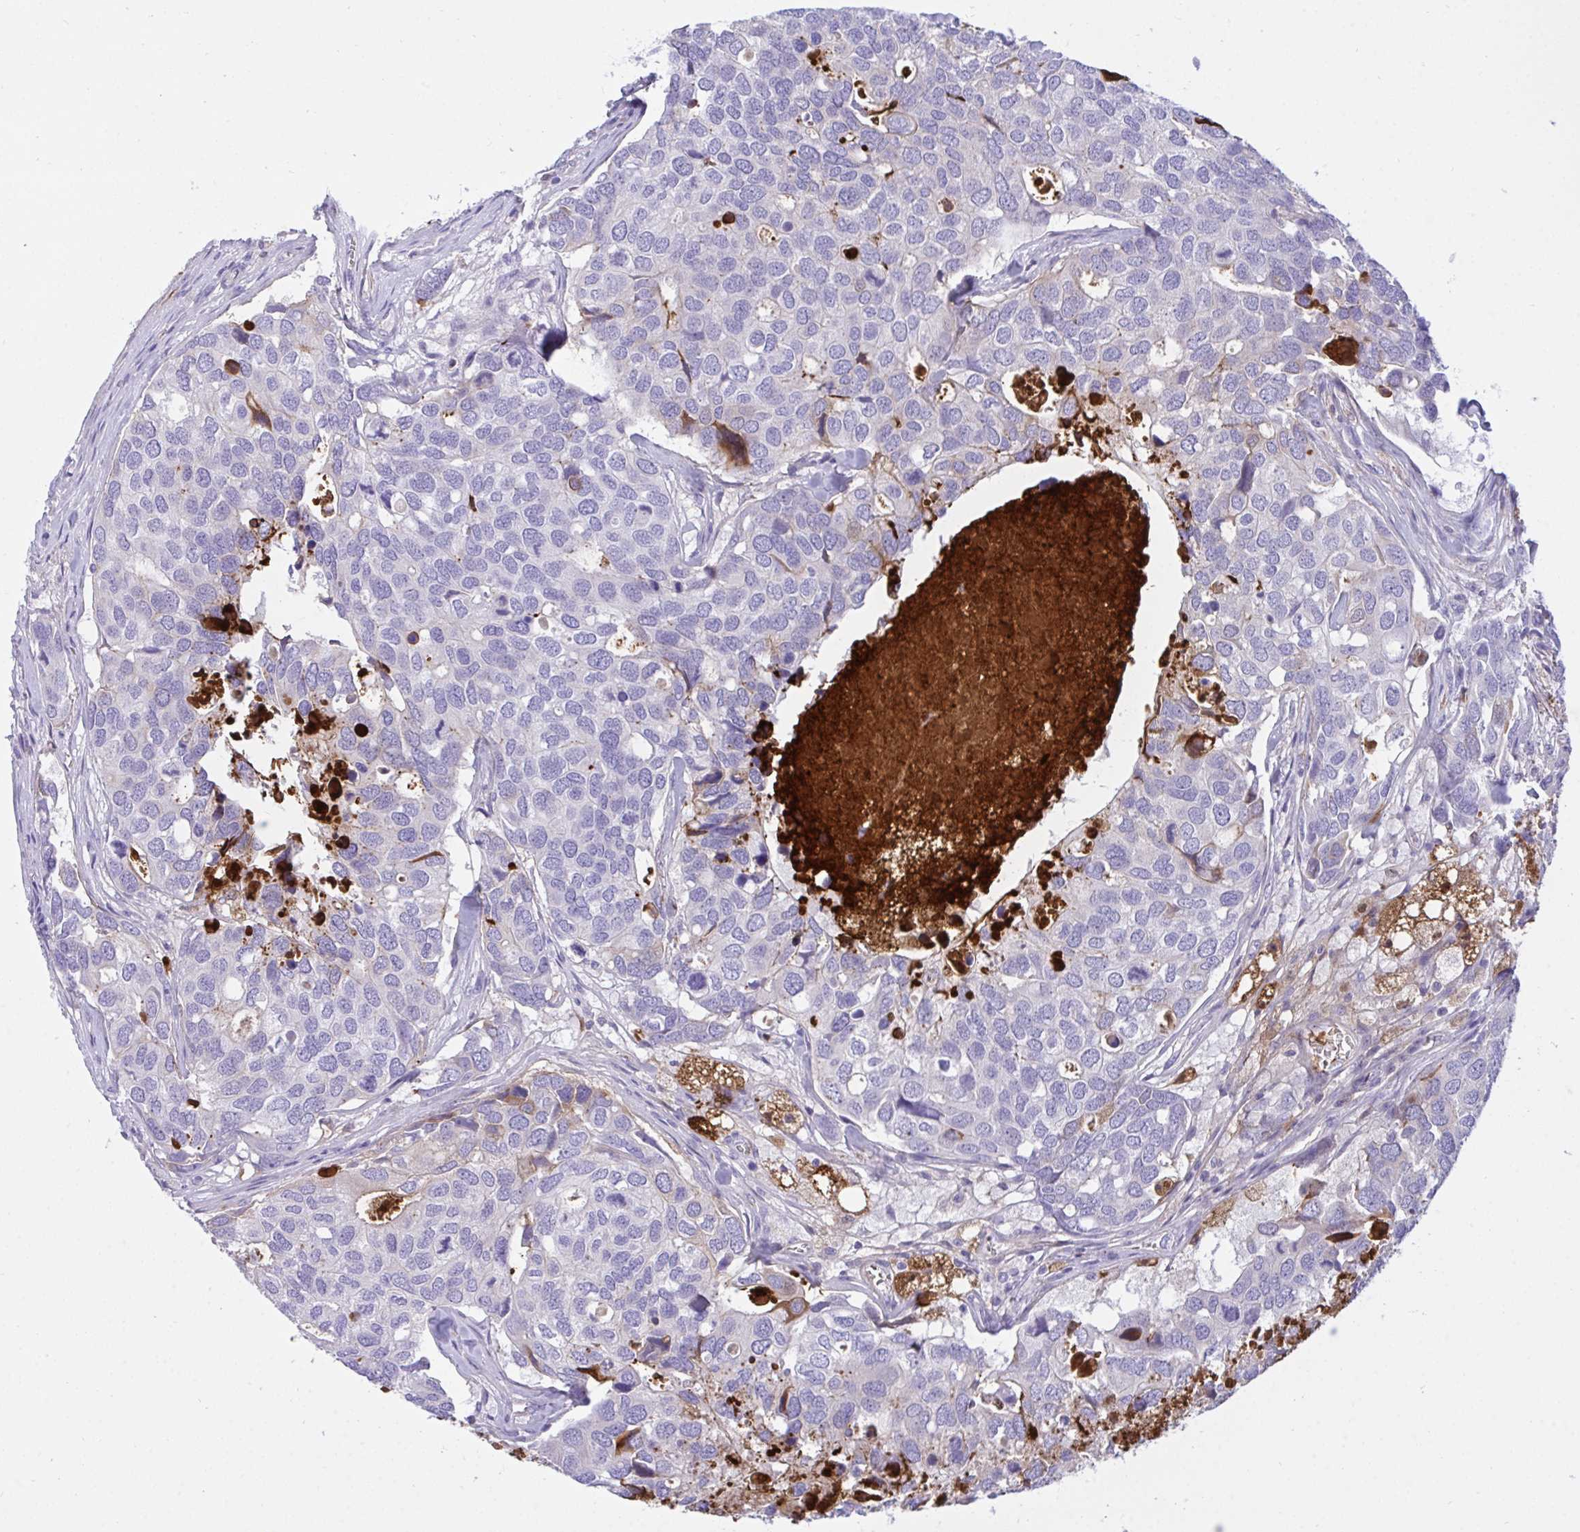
{"staining": {"intensity": "strong", "quantity": "<25%", "location": "cytoplasmic/membranous"}, "tissue": "breast cancer", "cell_type": "Tumor cells", "image_type": "cancer", "snomed": [{"axis": "morphology", "description": "Duct carcinoma"}, {"axis": "topography", "description": "Breast"}], "caption": "There is medium levels of strong cytoplasmic/membranous positivity in tumor cells of breast infiltrating ductal carcinoma, as demonstrated by immunohistochemical staining (brown color).", "gene": "F2", "patient": {"sex": "female", "age": 83}}